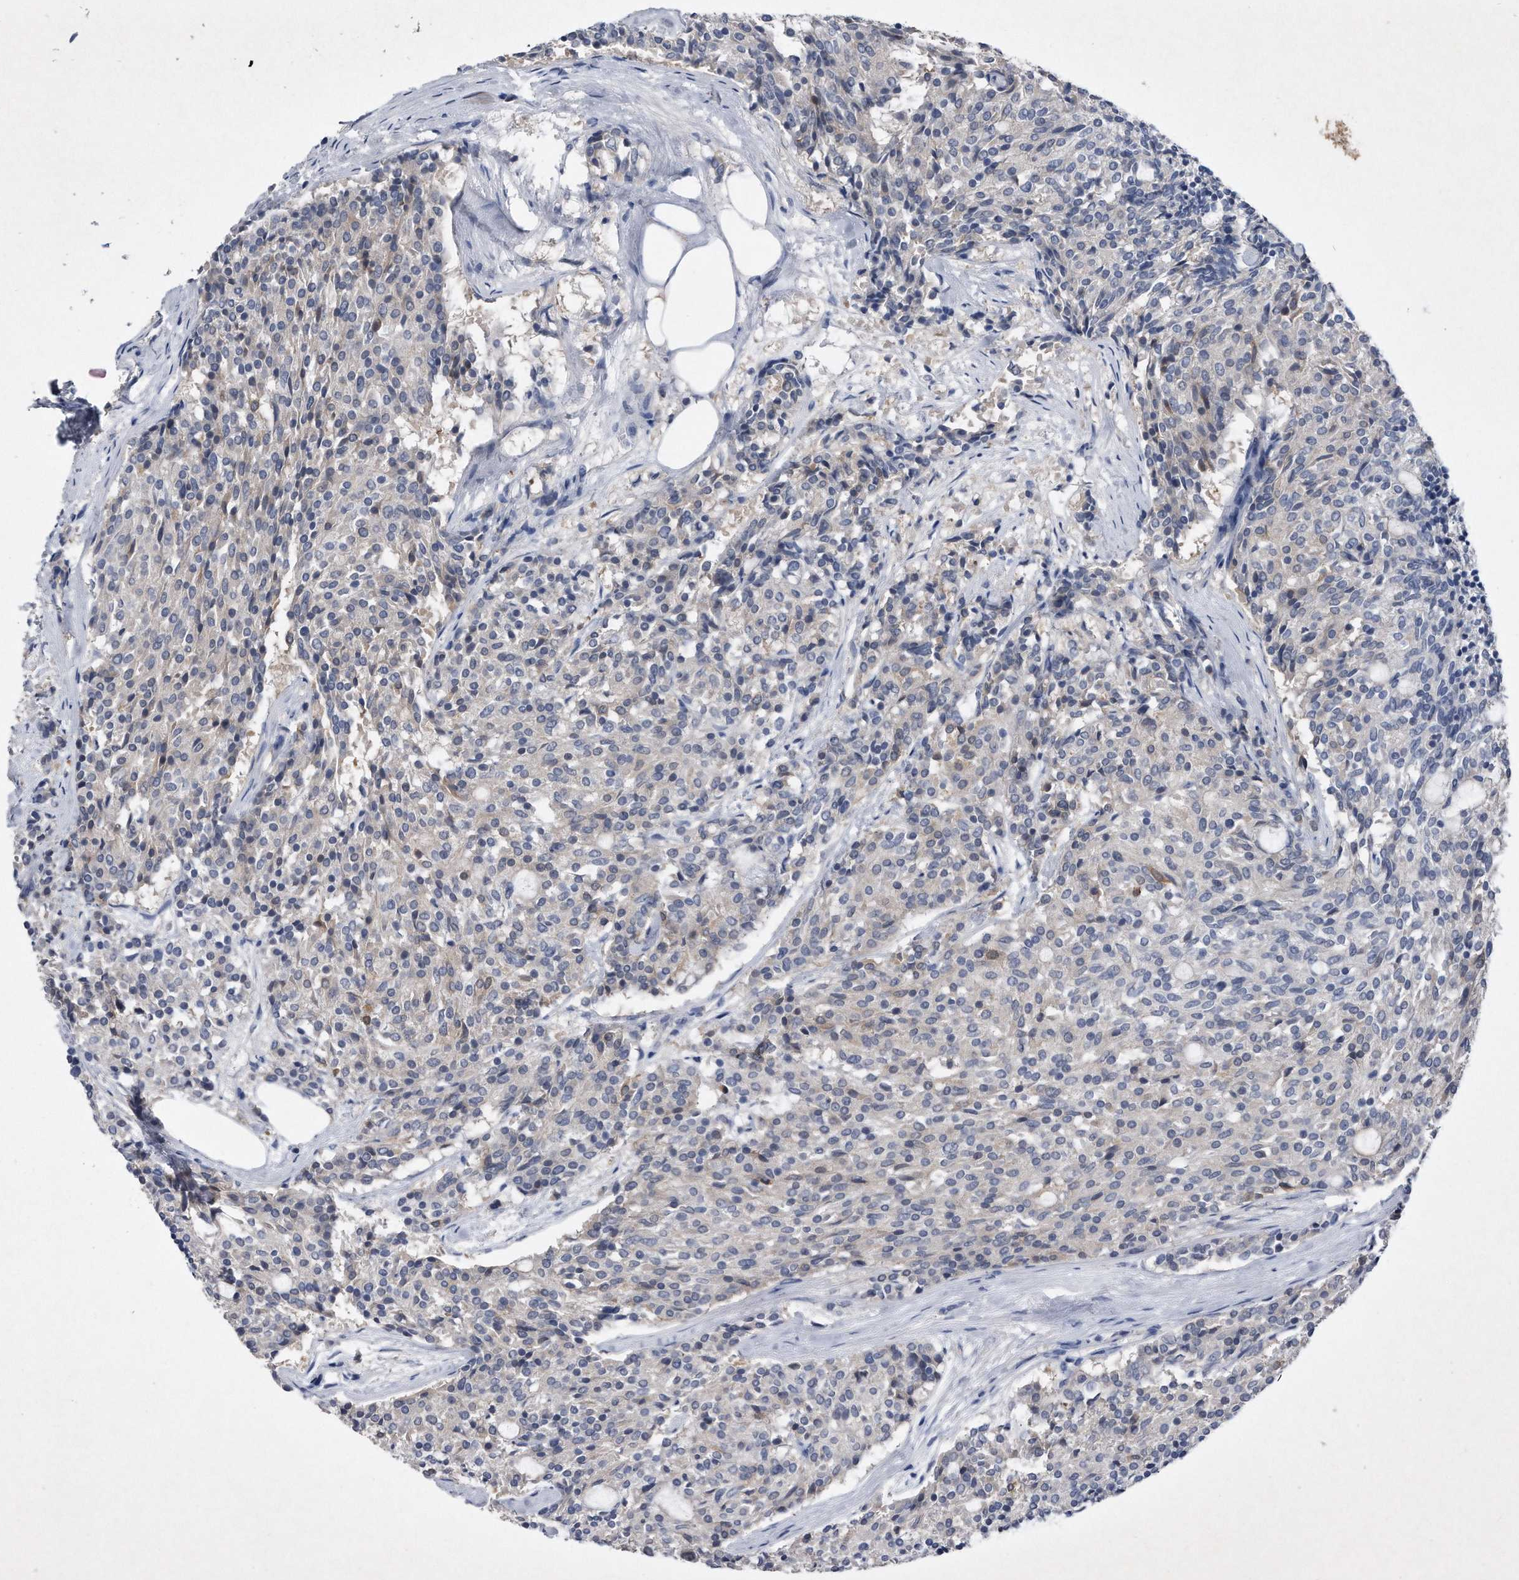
{"staining": {"intensity": "negative", "quantity": "none", "location": "none"}, "tissue": "carcinoid", "cell_type": "Tumor cells", "image_type": "cancer", "snomed": [{"axis": "morphology", "description": "Carcinoid, malignant, NOS"}, {"axis": "topography", "description": "Pancreas"}], "caption": "Protein analysis of malignant carcinoid shows no significant expression in tumor cells.", "gene": "ASNS", "patient": {"sex": "female", "age": 54}}